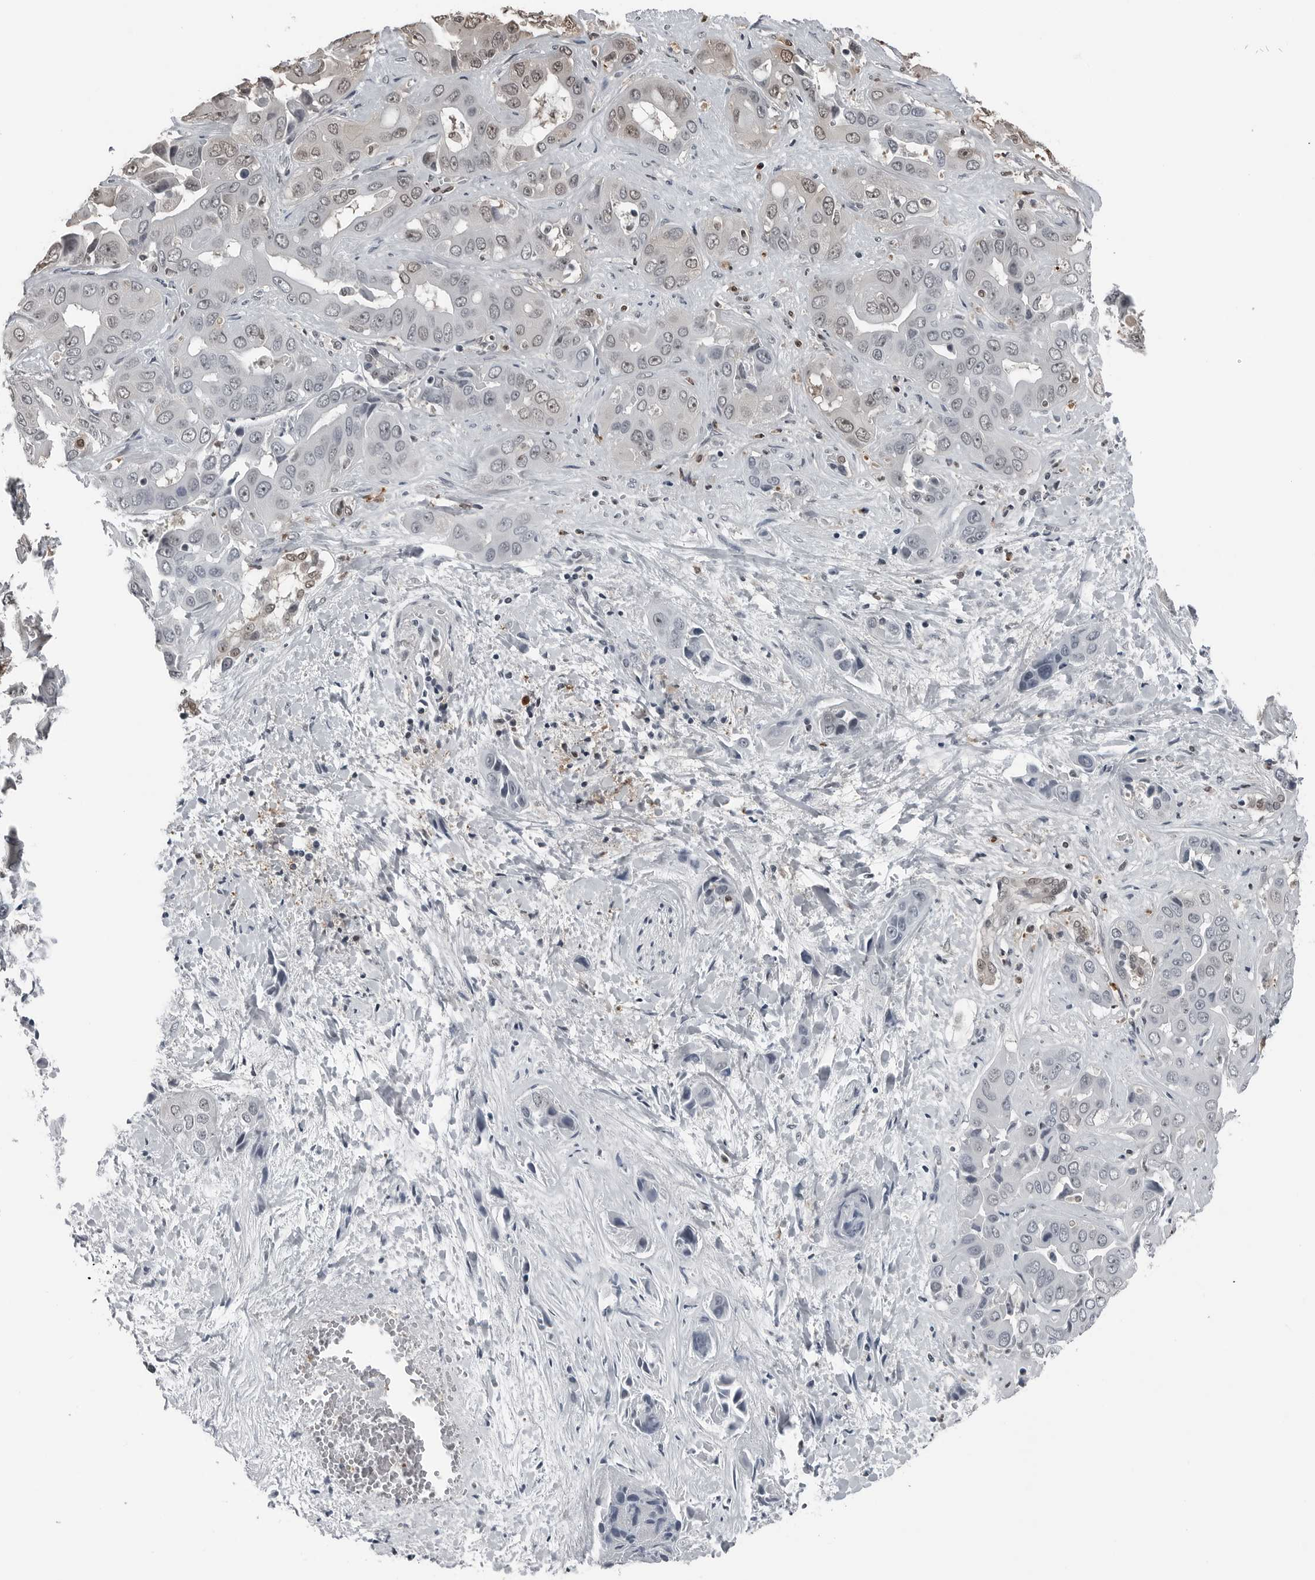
{"staining": {"intensity": "moderate", "quantity": "<25%", "location": "nuclear"}, "tissue": "liver cancer", "cell_type": "Tumor cells", "image_type": "cancer", "snomed": [{"axis": "morphology", "description": "Cholangiocarcinoma"}, {"axis": "topography", "description": "Liver"}], "caption": "Immunohistochemistry (IHC) micrograph of liver cancer stained for a protein (brown), which reveals low levels of moderate nuclear positivity in approximately <25% of tumor cells.", "gene": "AKR1A1", "patient": {"sex": "female", "age": 52}}